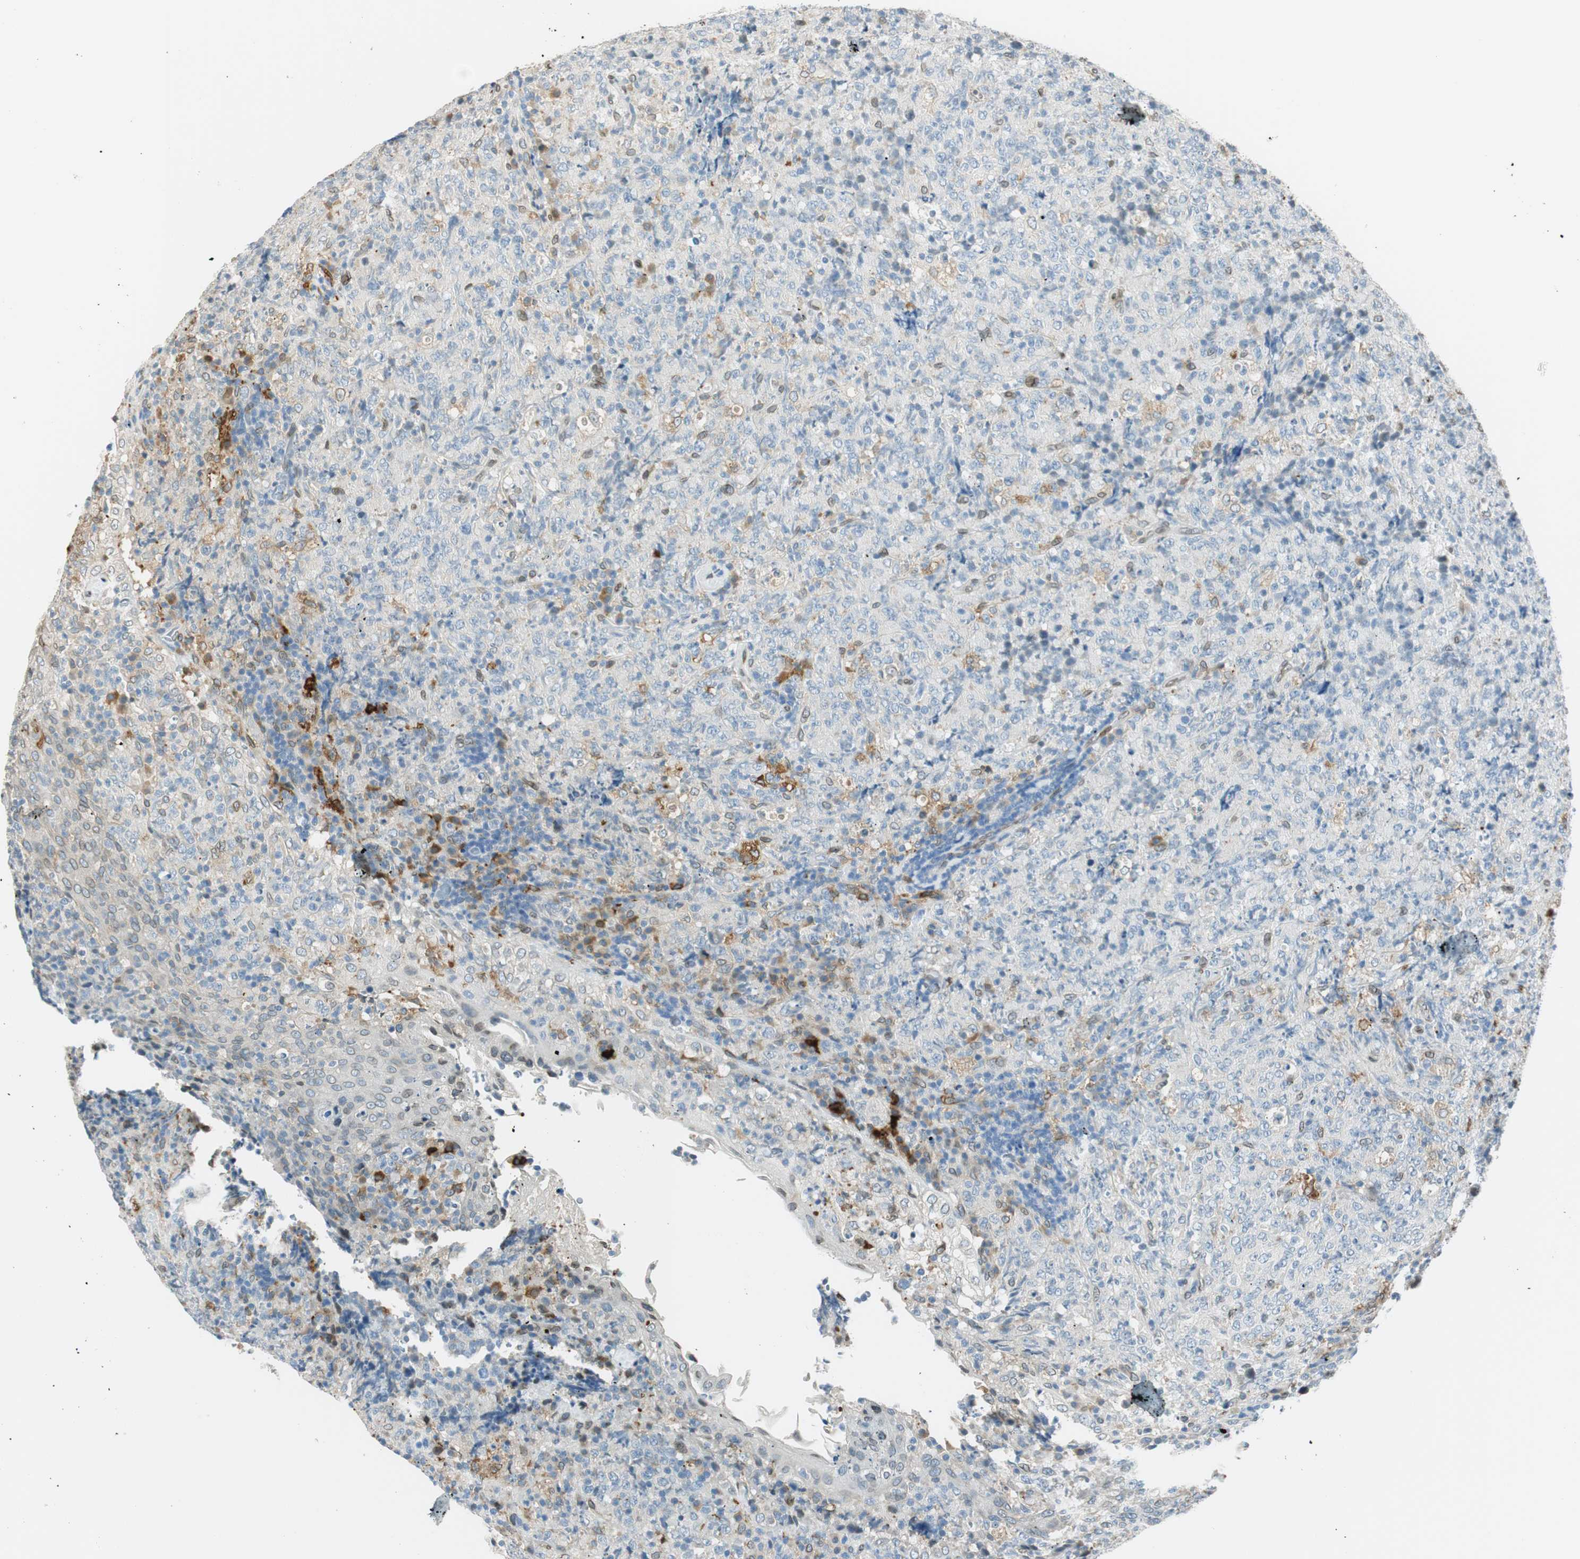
{"staining": {"intensity": "negative", "quantity": "none", "location": "none"}, "tissue": "lymphoma", "cell_type": "Tumor cells", "image_type": "cancer", "snomed": [{"axis": "morphology", "description": "Malignant lymphoma, non-Hodgkin's type, High grade"}, {"axis": "topography", "description": "Tonsil"}], "caption": "Immunohistochemistry histopathology image of neoplastic tissue: human high-grade malignant lymphoma, non-Hodgkin's type stained with DAB (3,3'-diaminobenzidine) exhibits no significant protein staining in tumor cells.", "gene": "TMEM260", "patient": {"sex": "female", "age": 36}}